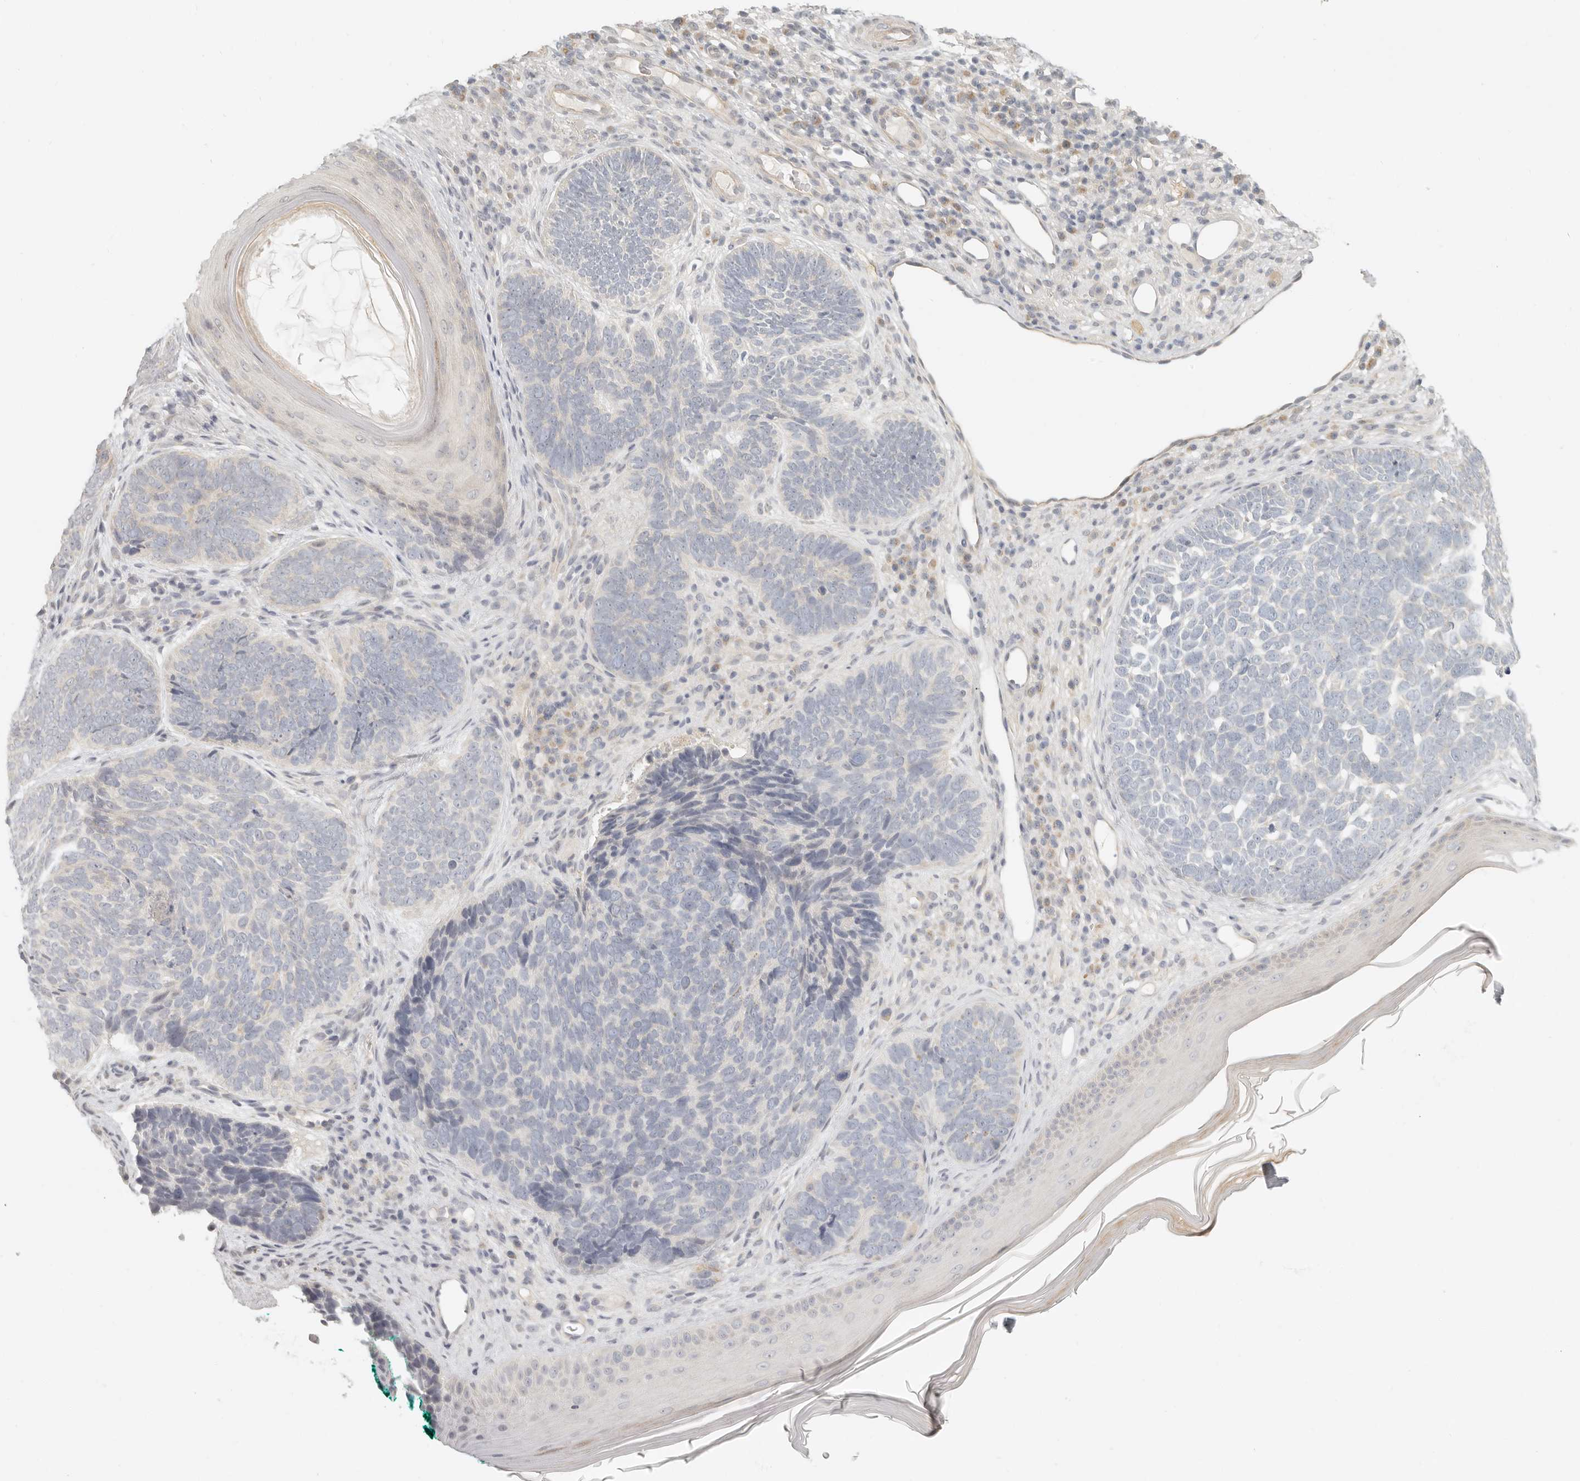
{"staining": {"intensity": "negative", "quantity": "none", "location": "none"}, "tissue": "skin cancer", "cell_type": "Tumor cells", "image_type": "cancer", "snomed": [{"axis": "morphology", "description": "Basal cell carcinoma"}, {"axis": "topography", "description": "Skin"}], "caption": "Tumor cells show no significant protein staining in skin cancer (basal cell carcinoma).", "gene": "AHDC1", "patient": {"sex": "female", "age": 85}}